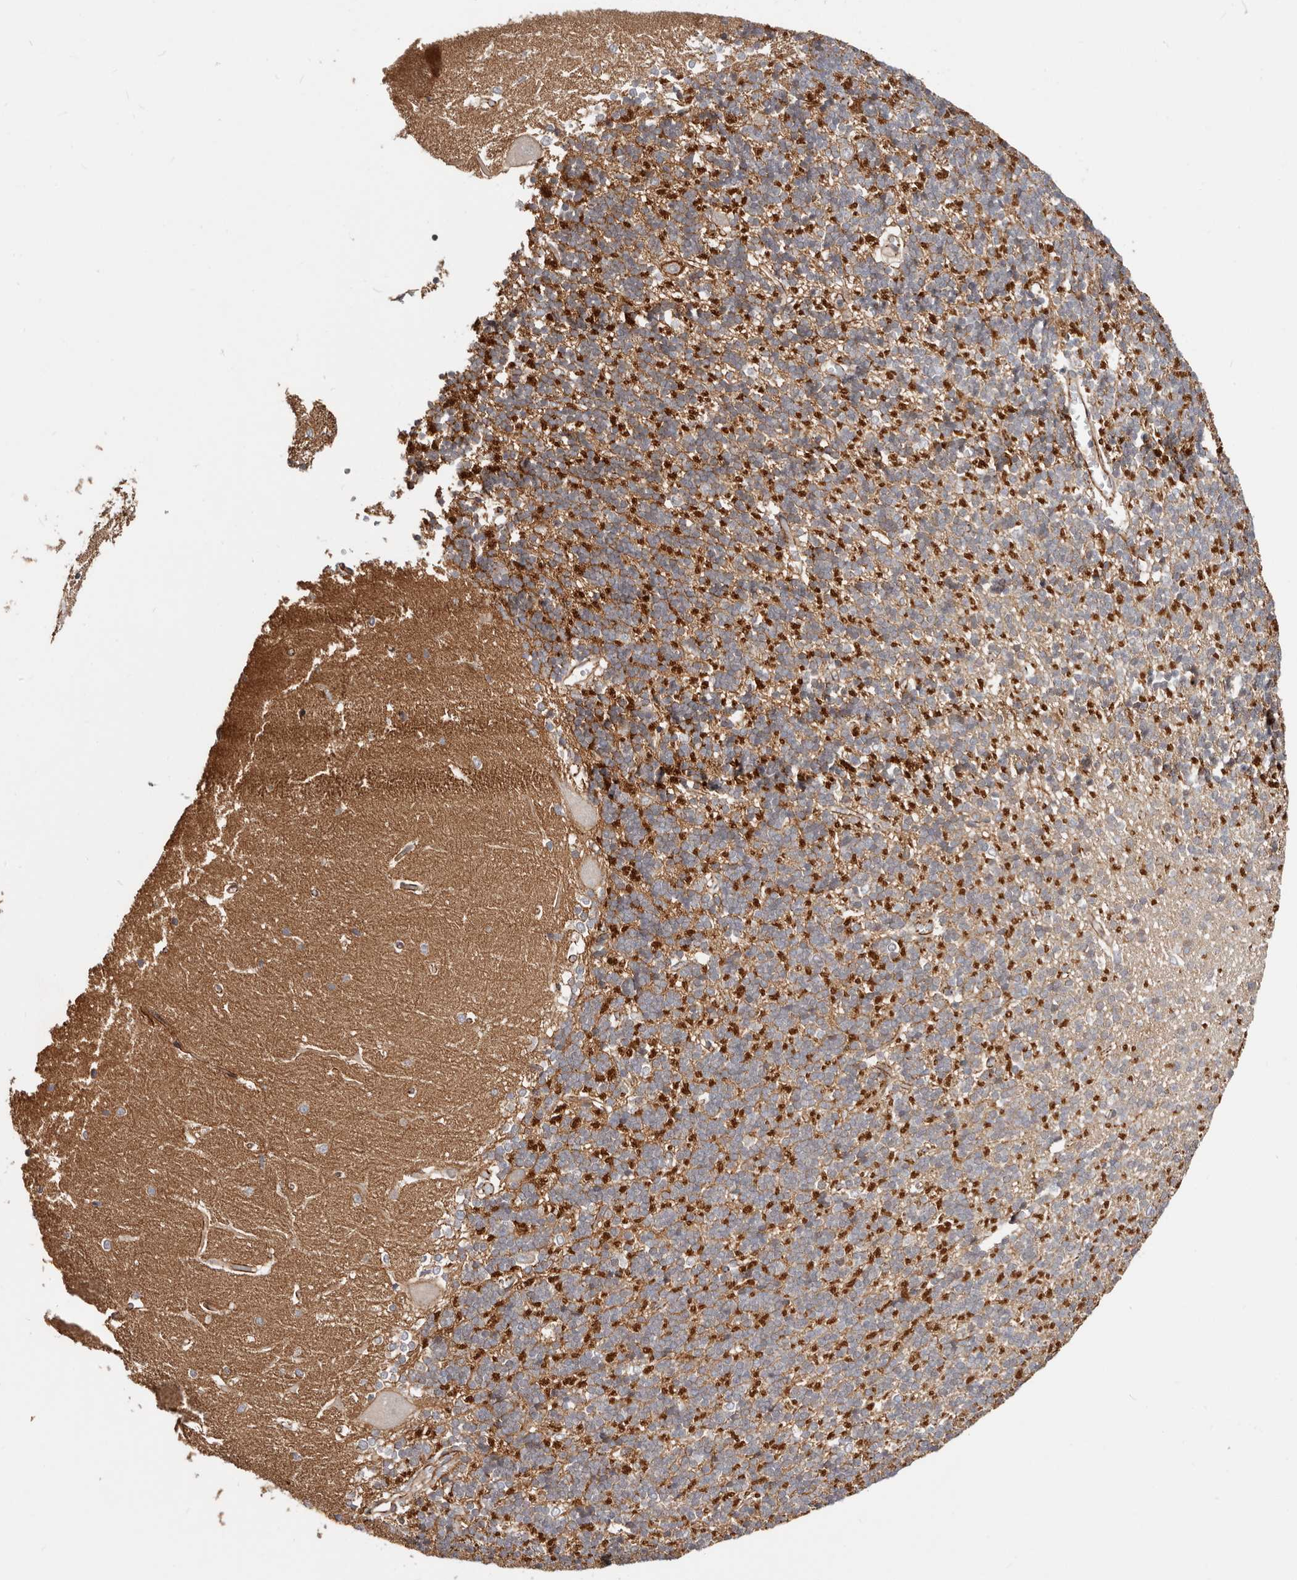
{"staining": {"intensity": "strong", "quantity": ">75%", "location": "cytoplasmic/membranous"}, "tissue": "cerebellum", "cell_type": "Cells in granular layer", "image_type": "normal", "snomed": [{"axis": "morphology", "description": "Normal tissue, NOS"}, {"axis": "topography", "description": "Cerebellum"}], "caption": "Cerebellum stained for a protein displays strong cytoplasmic/membranous positivity in cells in granular layer.", "gene": "CTNNB1", "patient": {"sex": "male", "age": 37}}